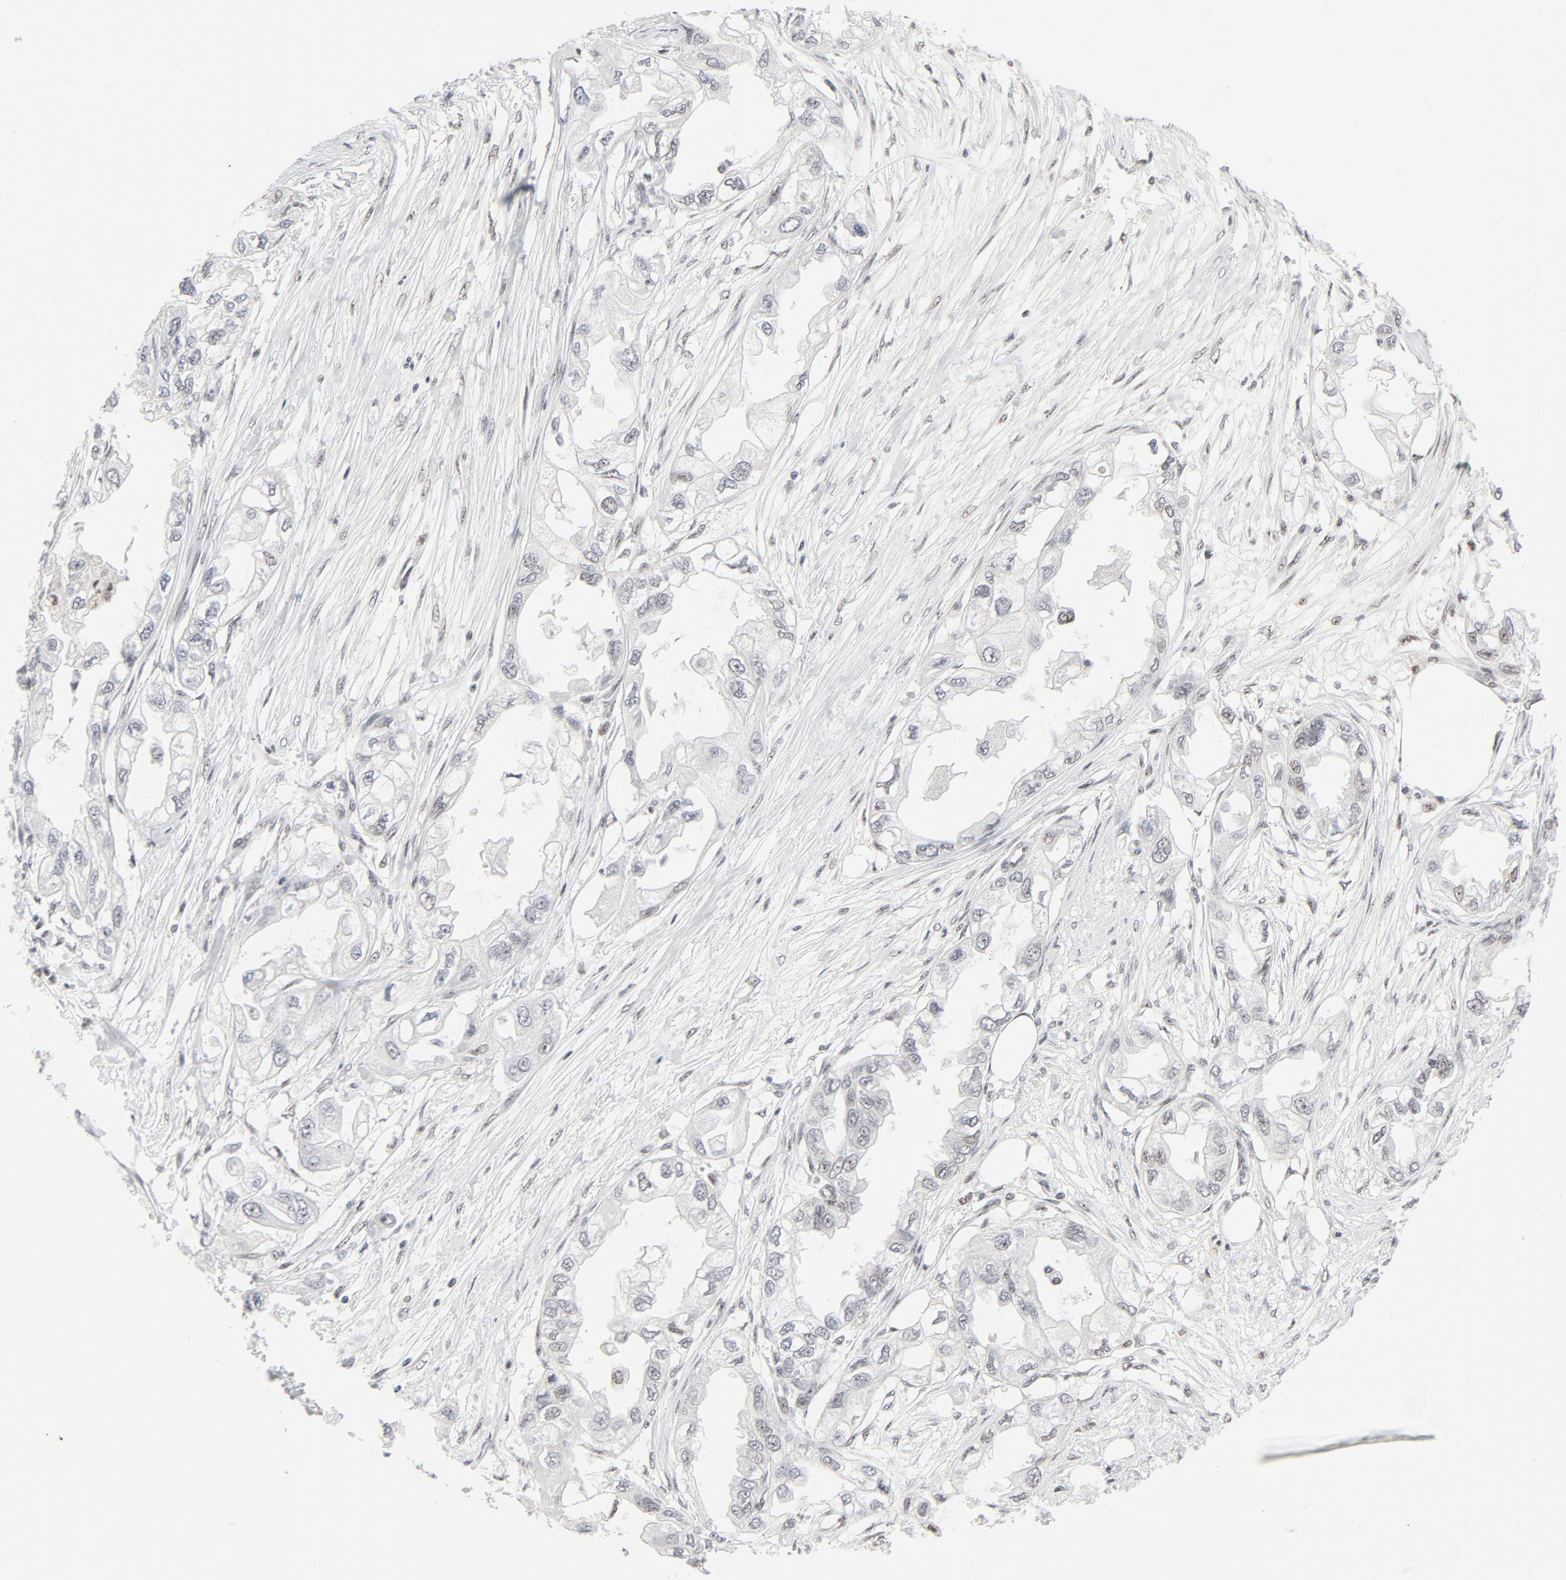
{"staining": {"intensity": "weak", "quantity": "<25%", "location": "nuclear"}, "tissue": "endometrial cancer", "cell_type": "Tumor cells", "image_type": "cancer", "snomed": [{"axis": "morphology", "description": "Adenocarcinoma, NOS"}, {"axis": "topography", "description": "Endometrium"}], "caption": "A high-resolution photomicrograph shows immunohistochemistry staining of endometrial cancer, which exhibits no significant staining in tumor cells.", "gene": "GTF2H1", "patient": {"sex": "female", "age": 67}}